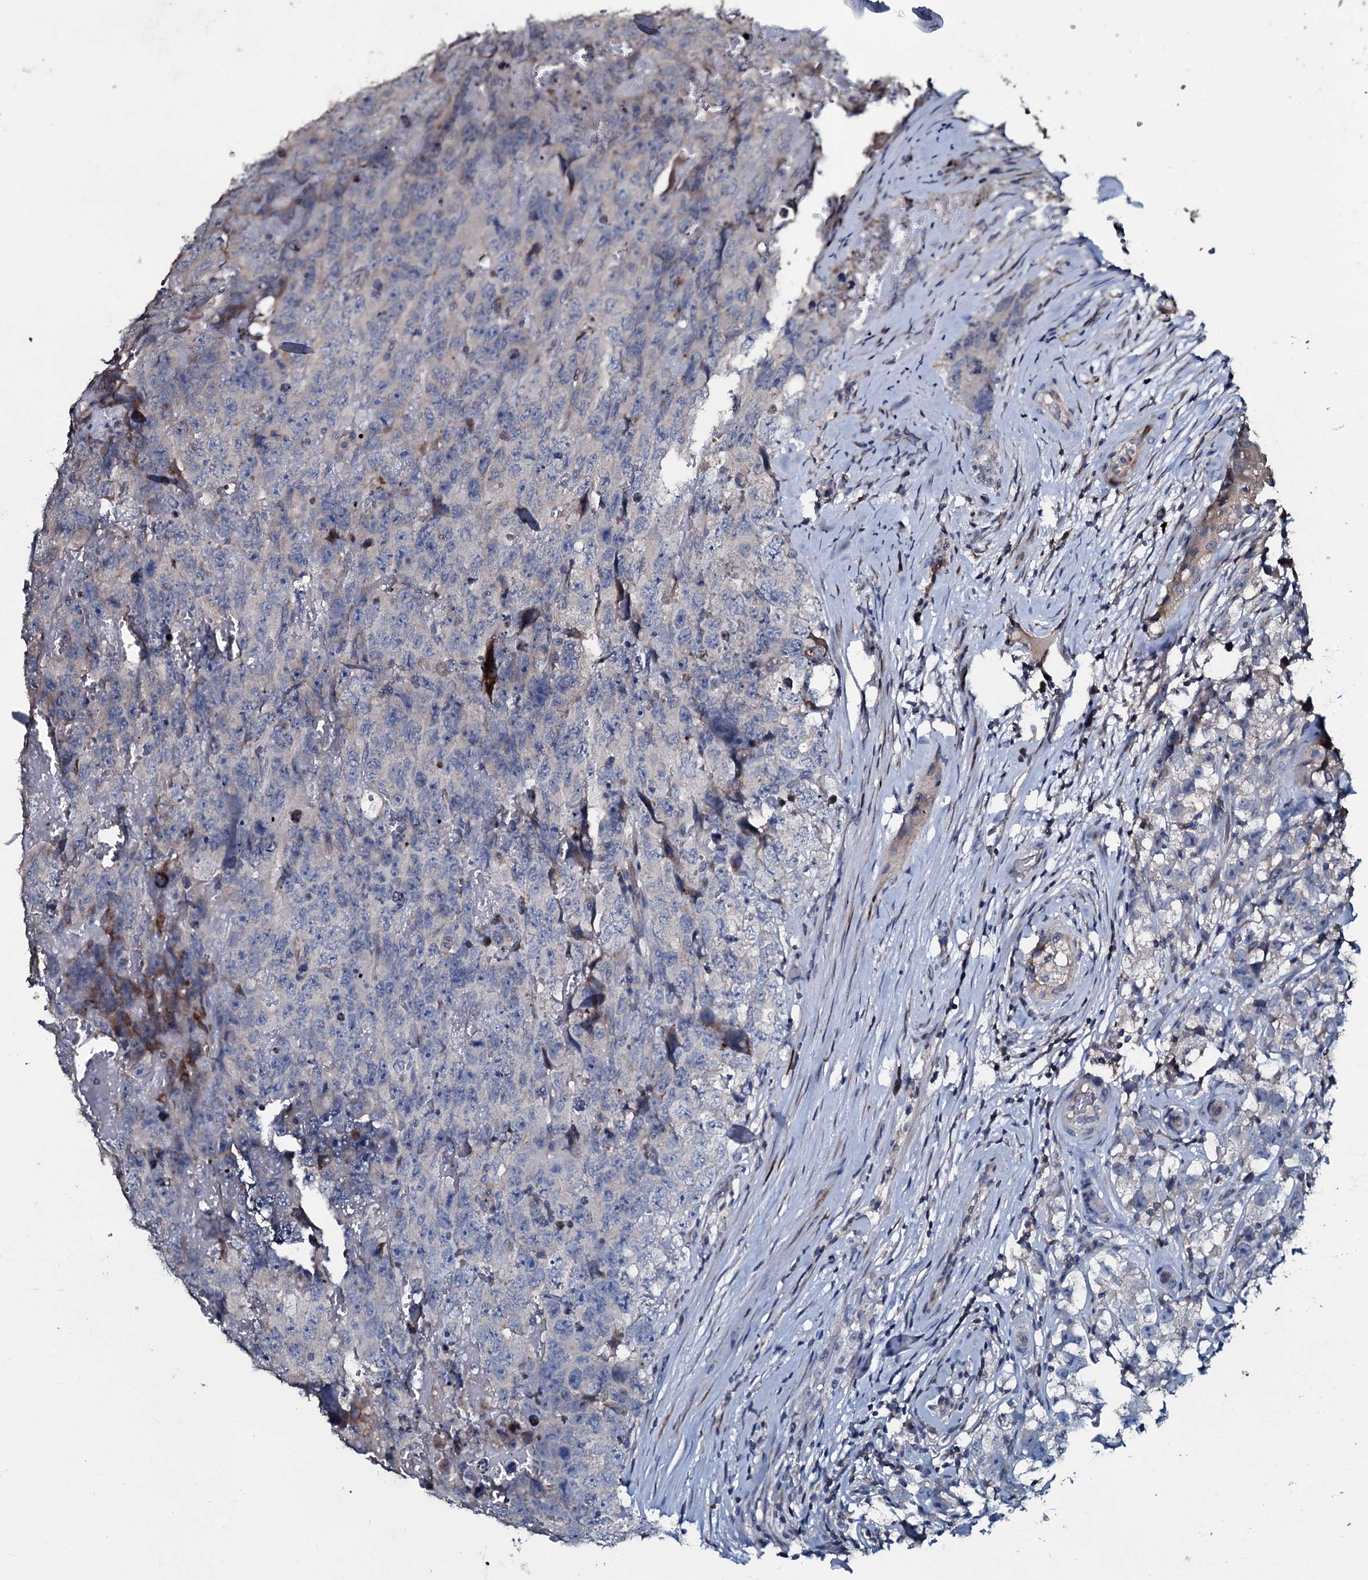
{"staining": {"intensity": "negative", "quantity": "none", "location": "none"}, "tissue": "testis cancer", "cell_type": "Tumor cells", "image_type": "cancer", "snomed": [{"axis": "morphology", "description": "Carcinoma, Embryonal, NOS"}, {"axis": "topography", "description": "Testis"}], "caption": "IHC micrograph of human testis cancer (embryonal carcinoma) stained for a protein (brown), which reveals no expression in tumor cells.", "gene": "IL12B", "patient": {"sex": "male", "age": 45}}